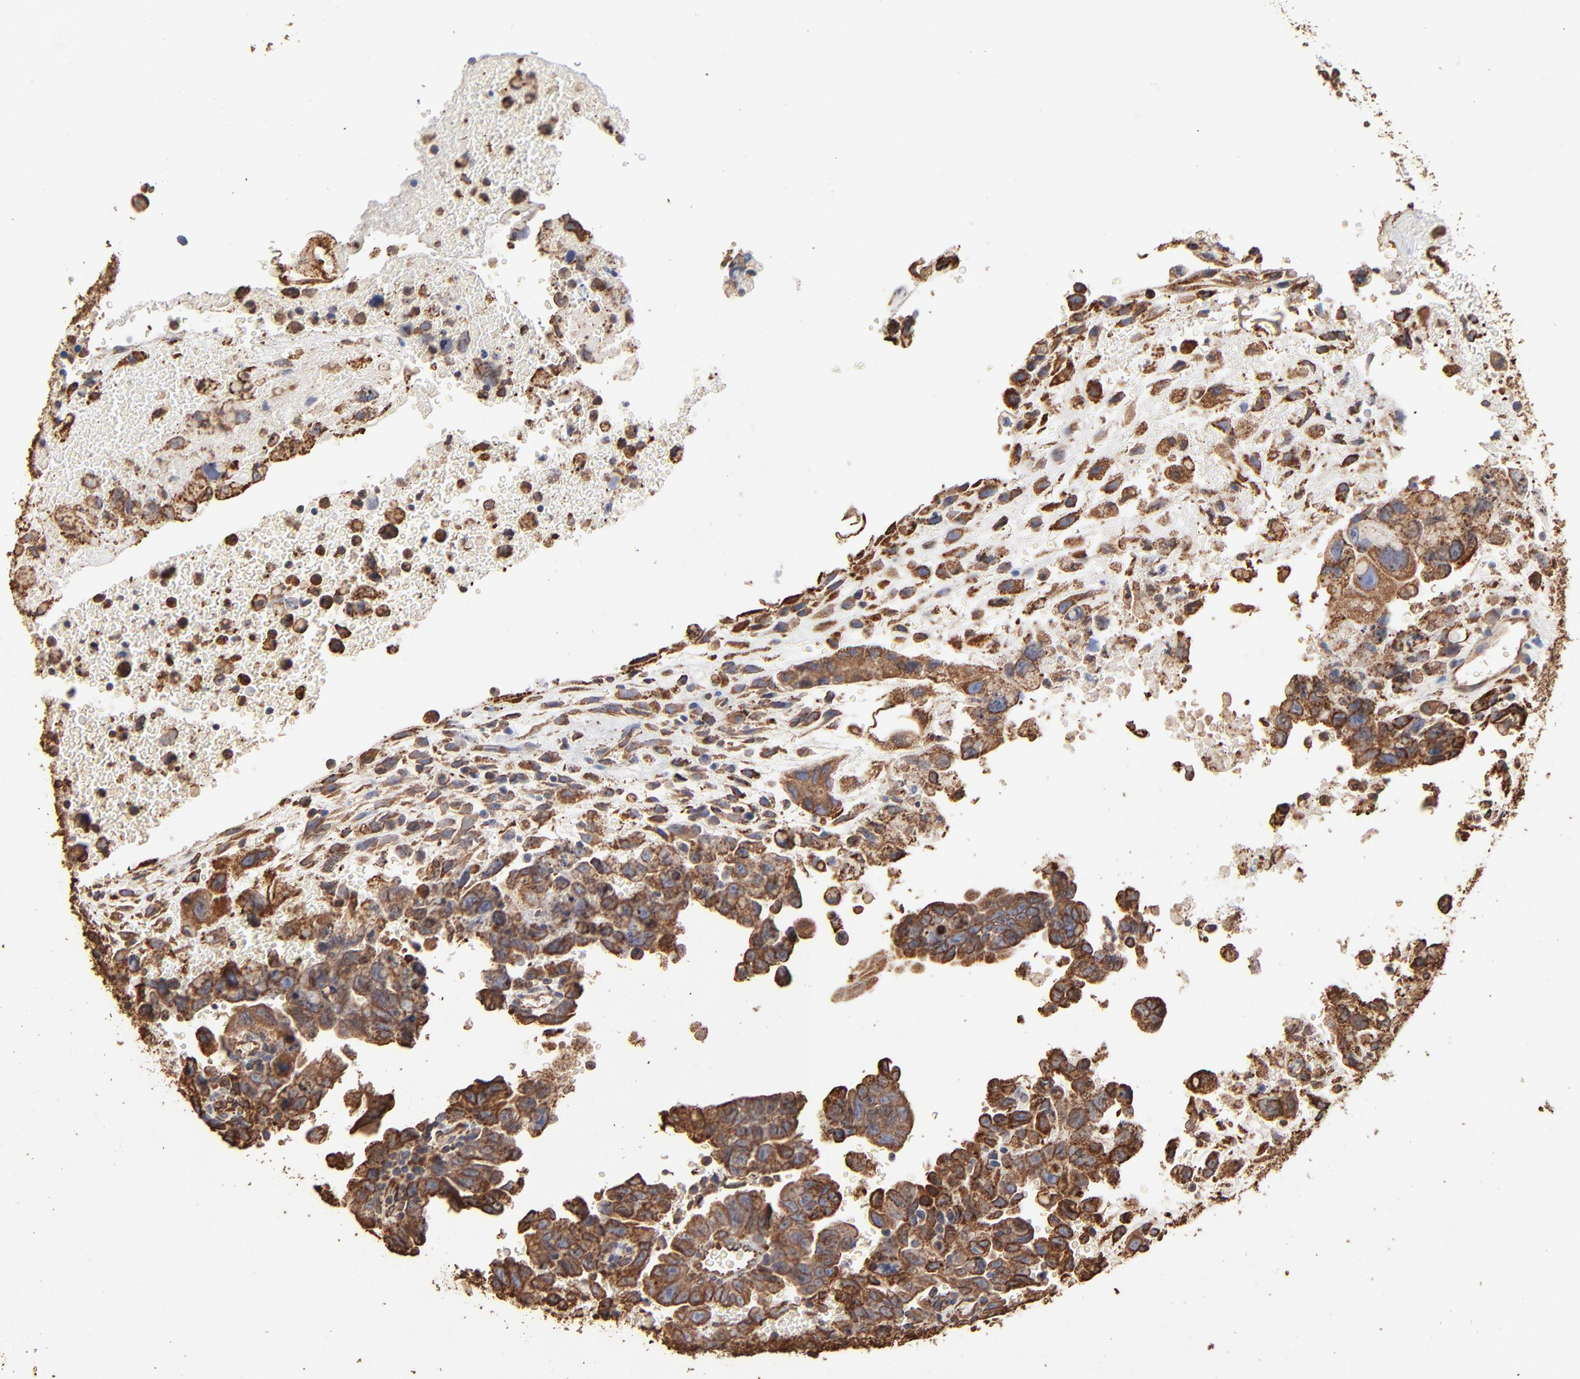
{"staining": {"intensity": "moderate", "quantity": ">75%", "location": "cytoplasmic/membranous"}, "tissue": "testis cancer", "cell_type": "Tumor cells", "image_type": "cancer", "snomed": [{"axis": "morphology", "description": "Carcinoma, Embryonal, NOS"}, {"axis": "topography", "description": "Testis"}], "caption": "Immunohistochemistry photomicrograph of embryonal carcinoma (testis) stained for a protein (brown), which reveals medium levels of moderate cytoplasmic/membranous positivity in approximately >75% of tumor cells.", "gene": "PDIA3", "patient": {"sex": "male", "age": 28}}